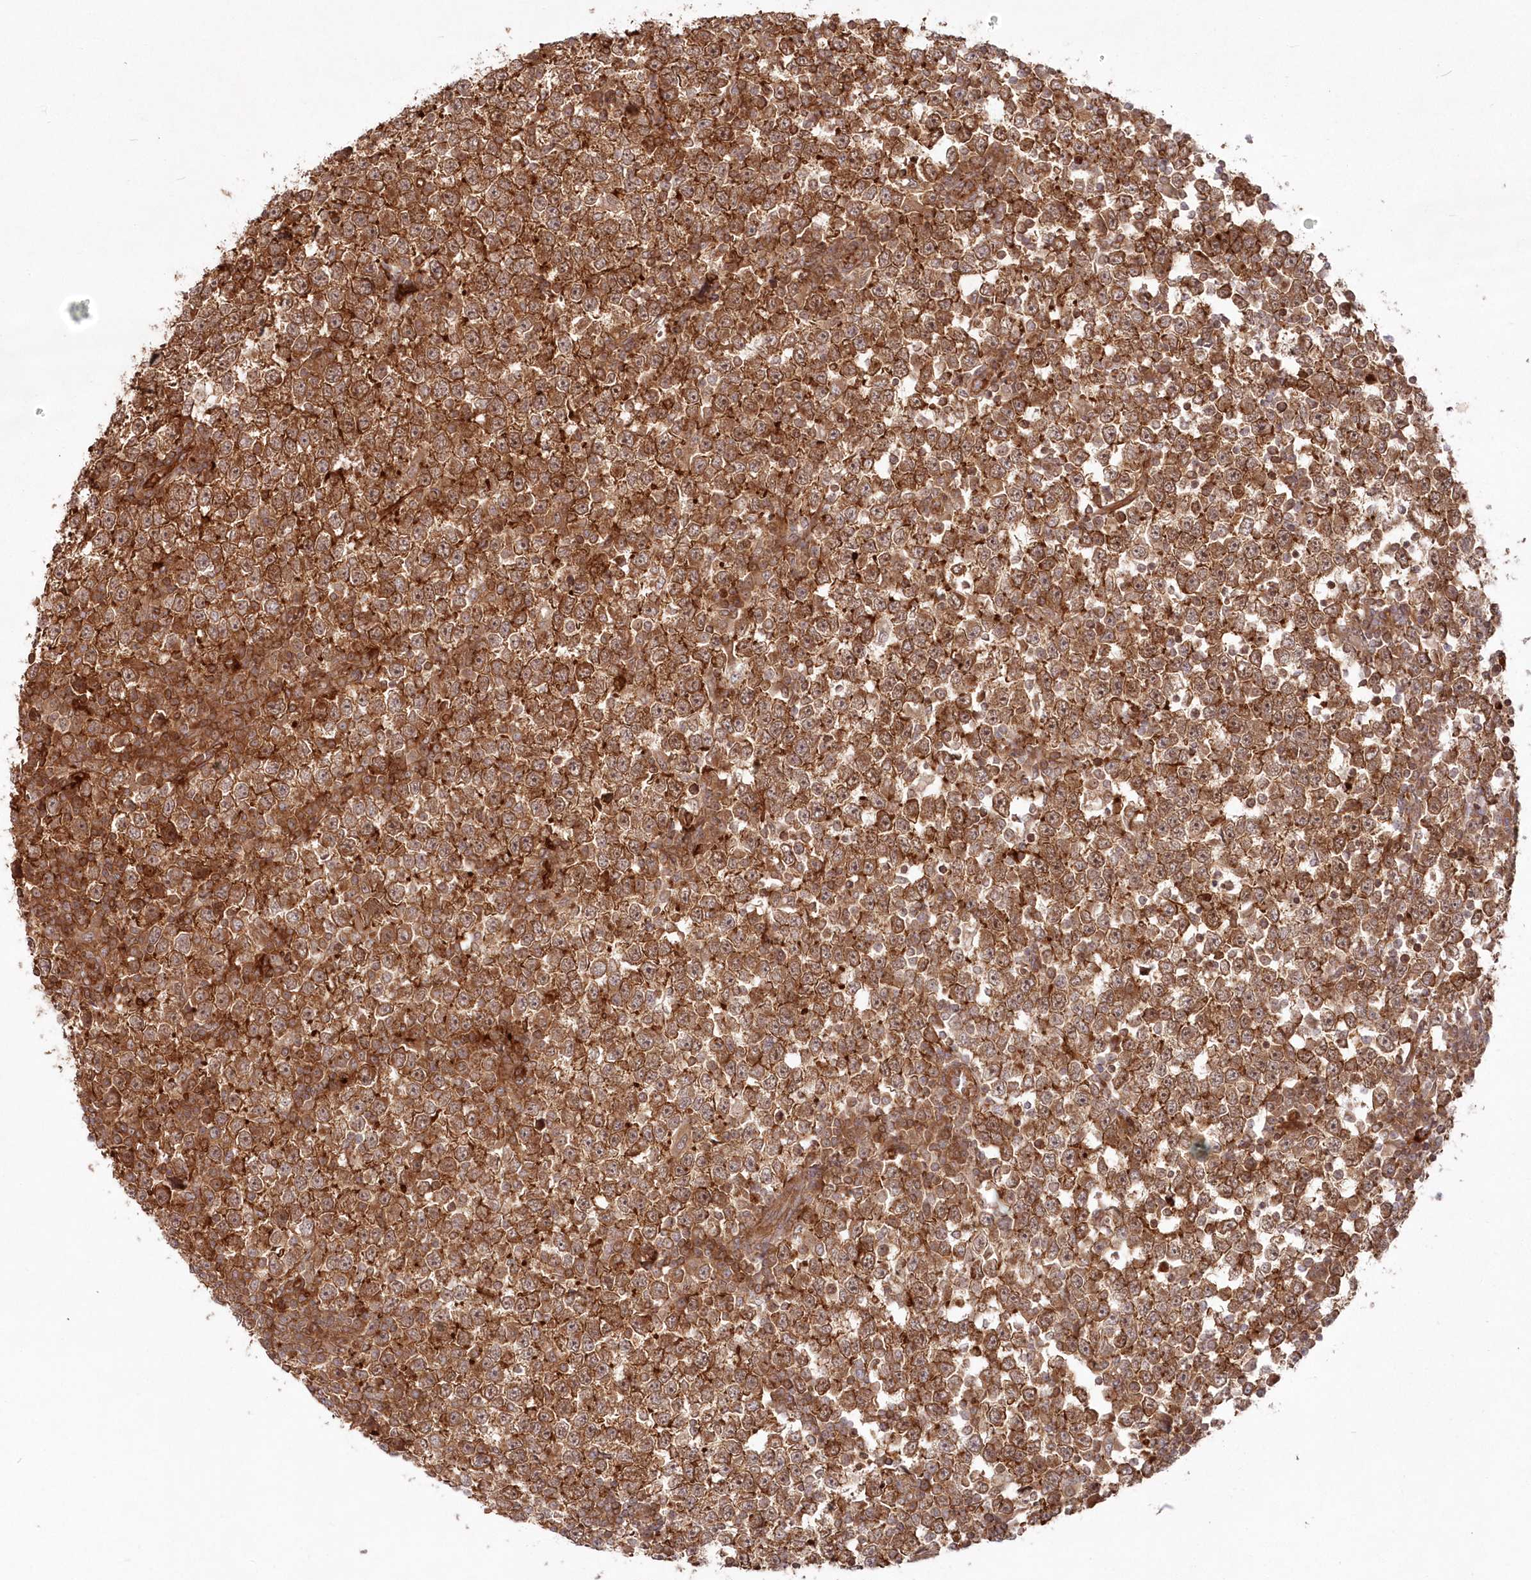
{"staining": {"intensity": "strong", "quantity": ">75%", "location": "cytoplasmic/membranous"}, "tissue": "testis cancer", "cell_type": "Tumor cells", "image_type": "cancer", "snomed": [{"axis": "morphology", "description": "Seminoma, NOS"}, {"axis": "topography", "description": "Testis"}], "caption": "A high amount of strong cytoplasmic/membranous staining is seen in about >75% of tumor cells in seminoma (testis) tissue. The protein is shown in brown color, while the nuclei are stained blue.", "gene": "RGCC", "patient": {"sex": "male", "age": 65}}